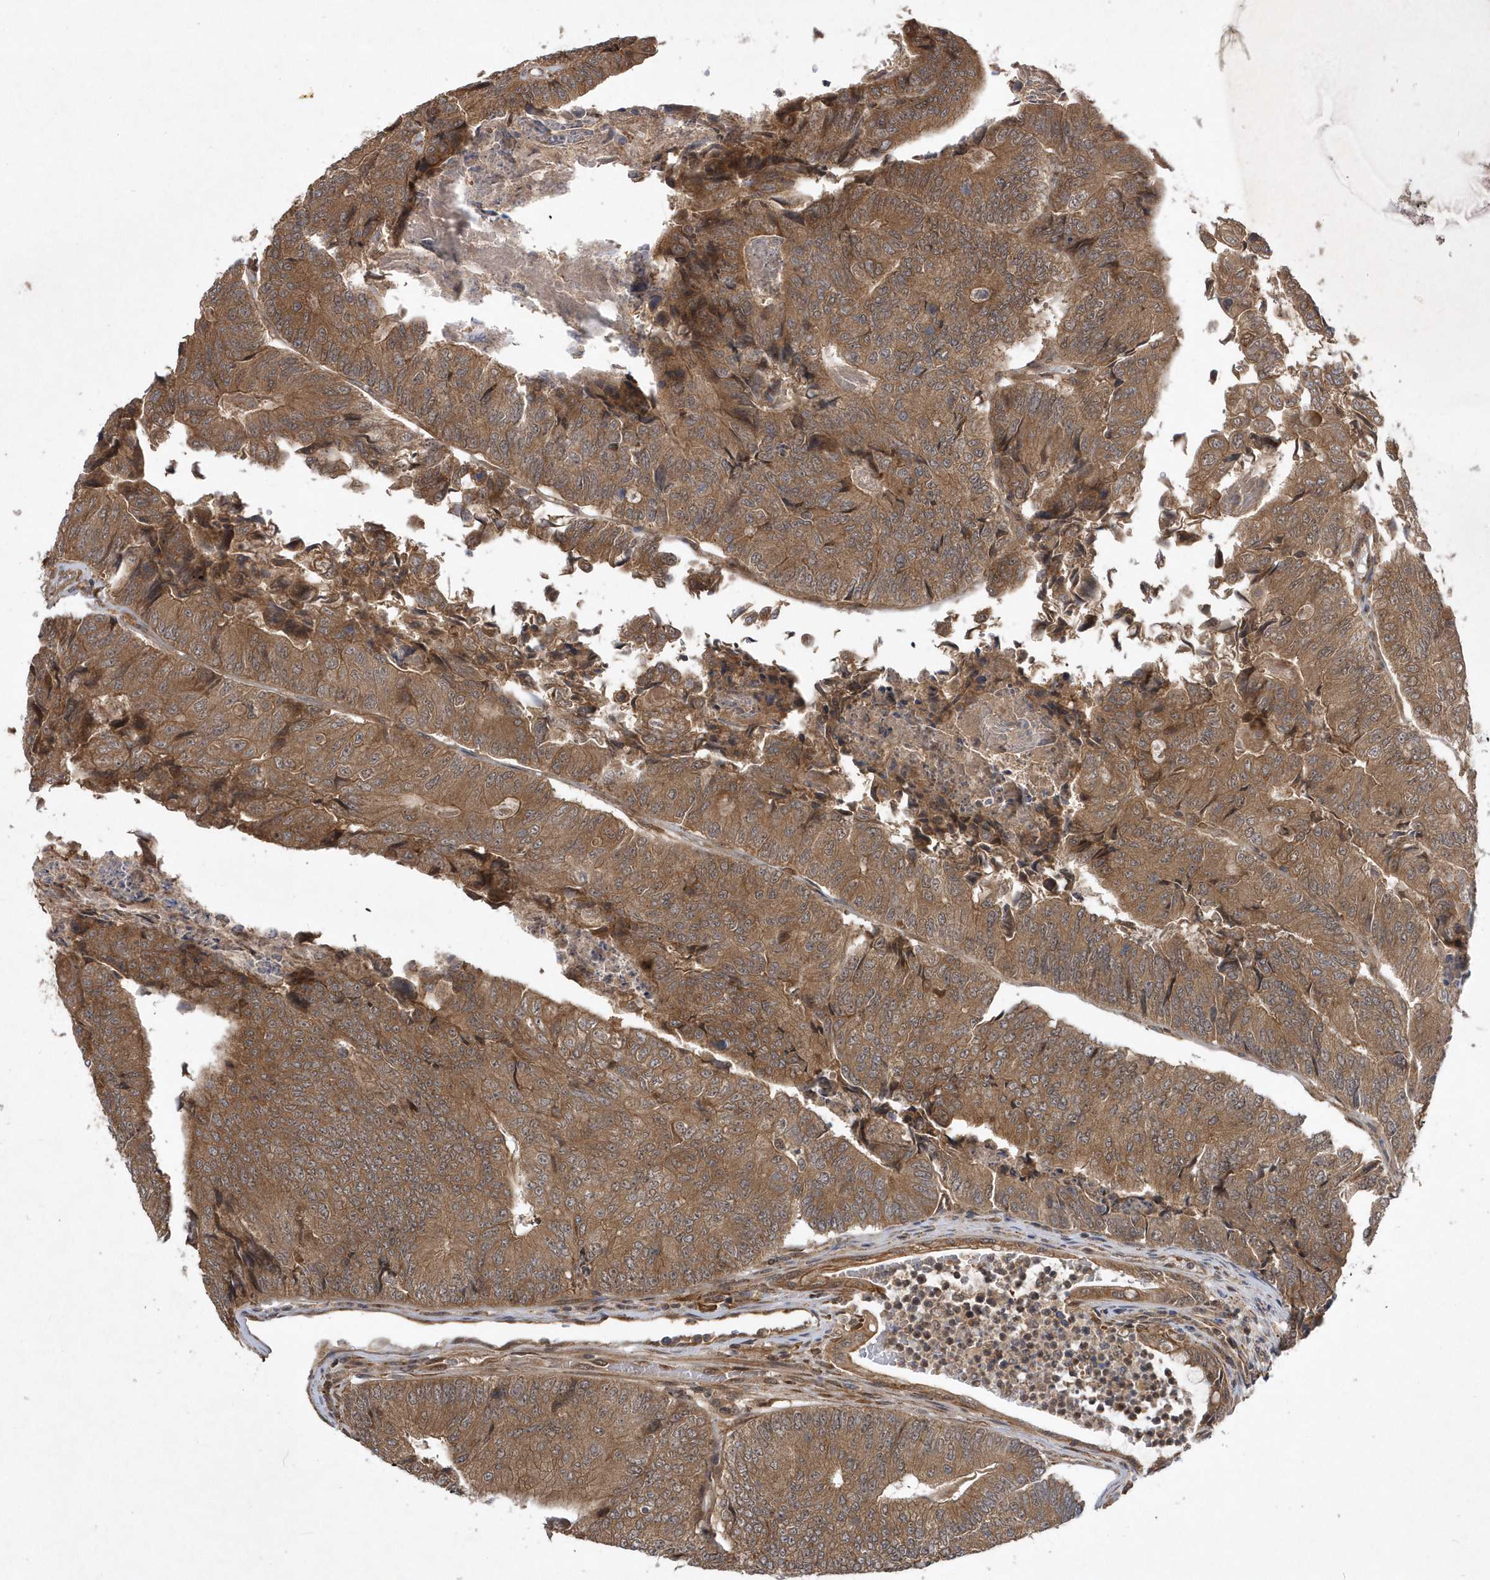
{"staining": {"intensity": "moderate", "quantity": ">75%", "location": "cytoplasmic/membranous"}, "tissue": "colorectal cancer", "cell_type": "Tumor cells", "image_type": "cancer", "snomed": [{"axis": "morphology", "description": "Adenocarcinoma, NOS"}, {"axis": "topography", "description": "Colon"}], "caption": "Colorectal adenocarcinoma stained for a protein reveals moderate cytoplasmic/membranous positivity in tumor cells.", "gene": "GFM2", "patient": {"sex": "female", "age": 67}}